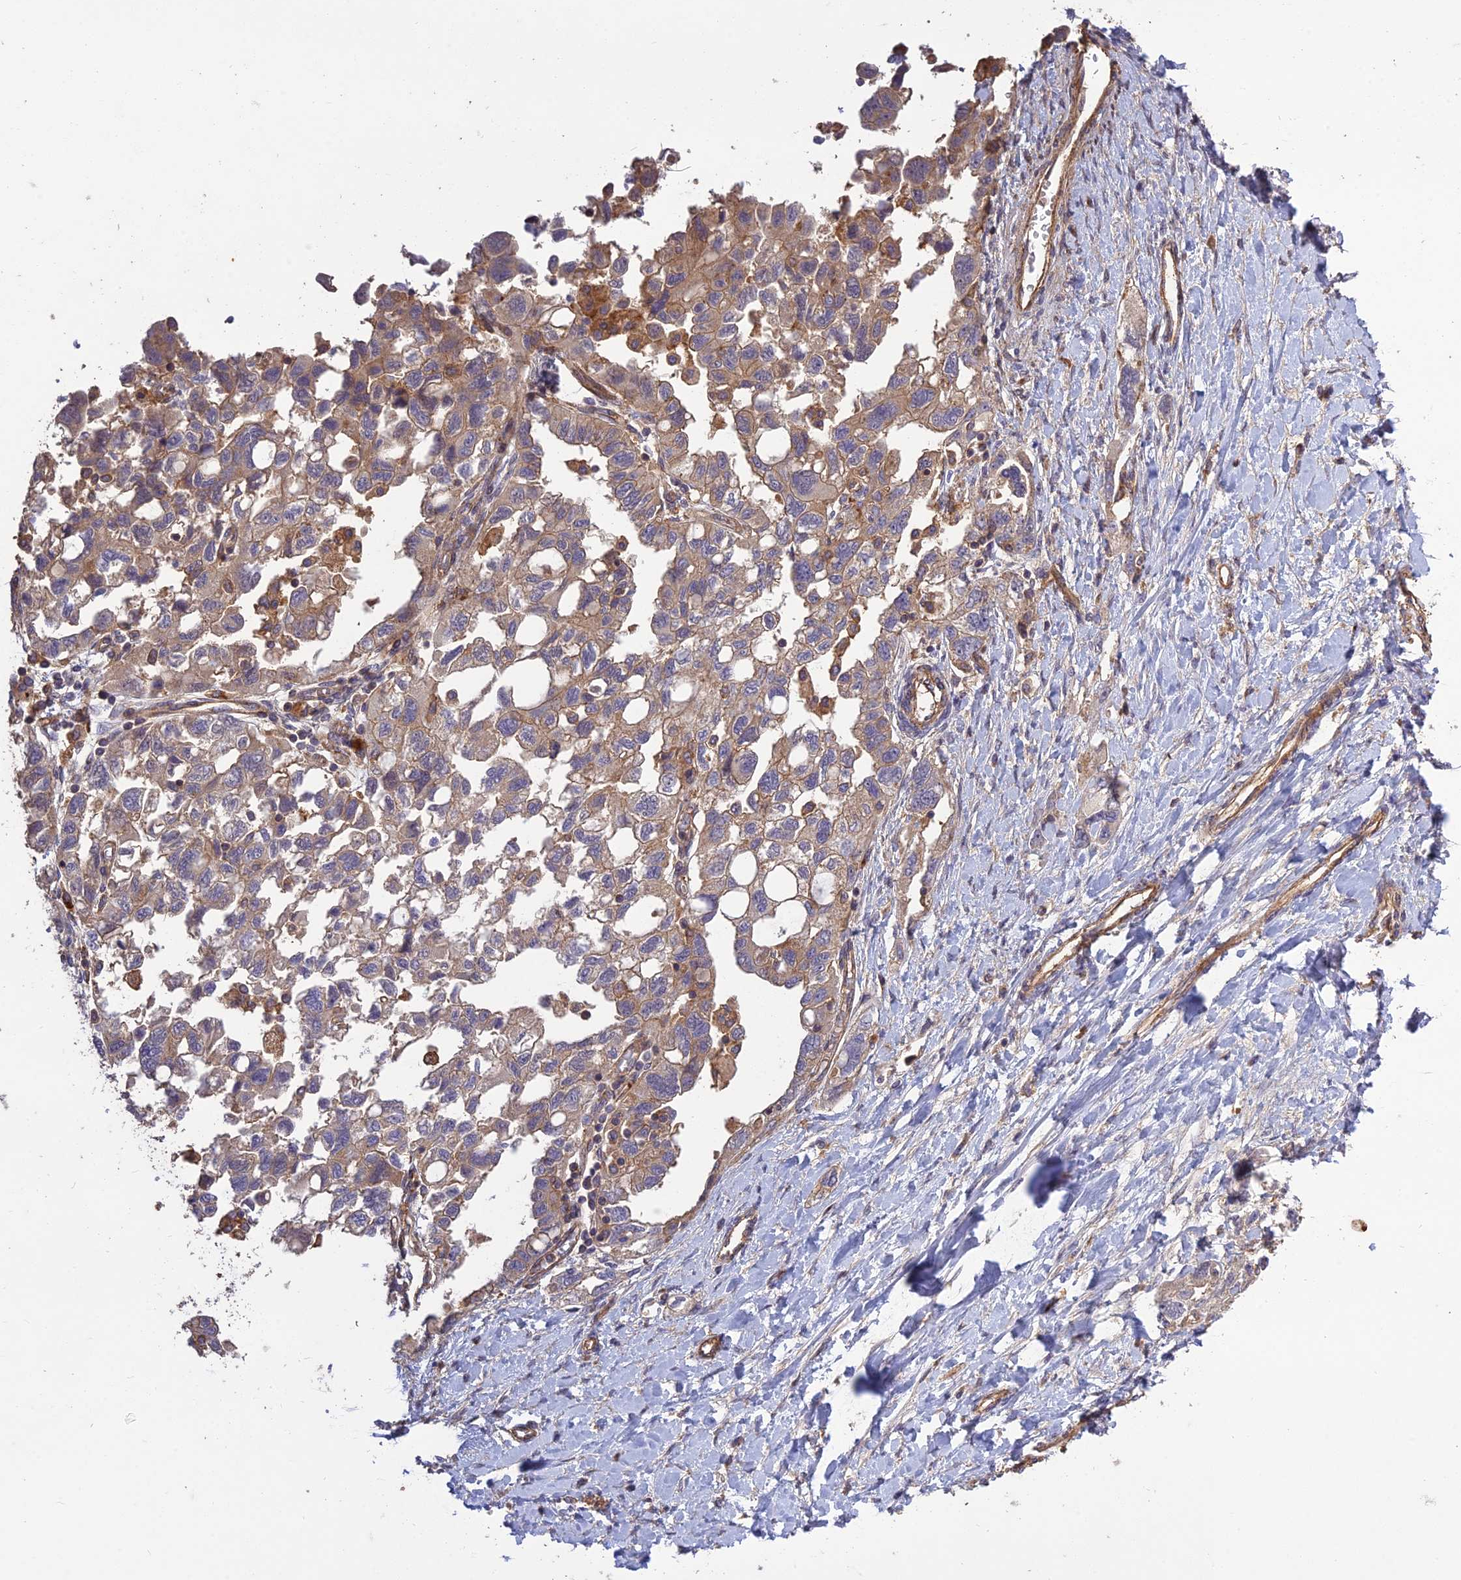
{"staining": {"intensity": "weak", "quantity": ">75%", "location": "cytoplasmic/membranous"}, "tissue": "ovarian cancer", "cell_type": "Tumor cells", "image_type": "cancer", "snomed": [{"axis": "morphology", "description": "Carcinoma, NOS"}, {"axis": "morphology", "description": "Cystadenocarcinoma, serous, NOS"}, {"axis": "topography", "description": "Ovary"}], "caption": "Immunohistochemistry (IHC) of human ovarian cancer demonstrates low levels of weak cytoplasmic/membranous expression in about >75% of tumor cells.", "gene": "TMEM131L", "patient": {"sex": "female", "age": 69}}